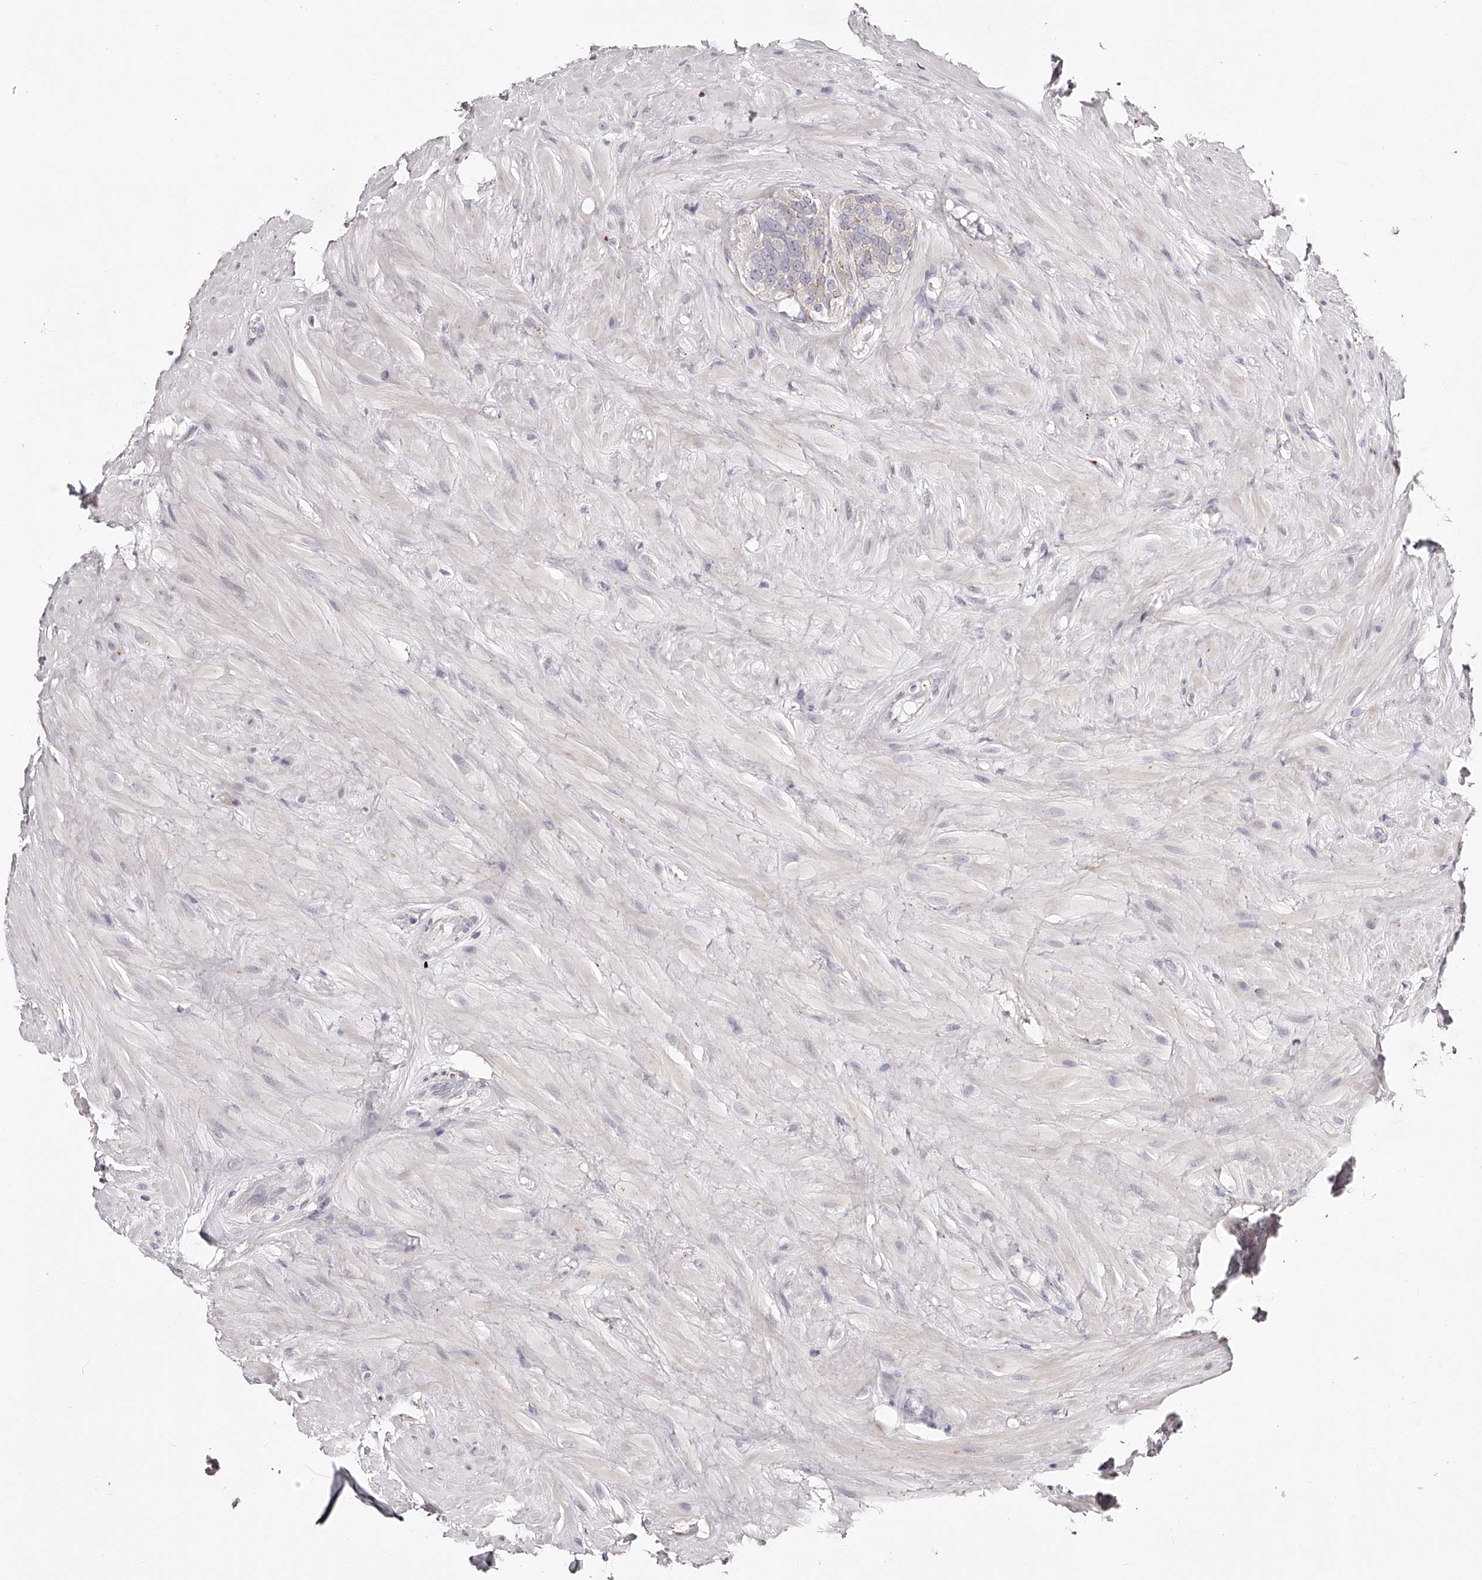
{"staining": {"intensity": "negative", "quantity": "none", "location": "none"}, "tissue": "seminal vesicle", "cell_type": "Glandular cells", "image_type": "normal", "snomed": [{"axis": "morphology", "description": "Normal tissue, NOS"}, {"axis": "topography", "description": "Seminal veicle"}], "caption": "IHC of unremarkable seminal vesicle demonstrates no expression in glandular cells. (Brightfield microscopy of DAB immunohistochemistry at high magnification).", "gene": "SLC35D3", "patient": {"sex": "male", "age": 80}}